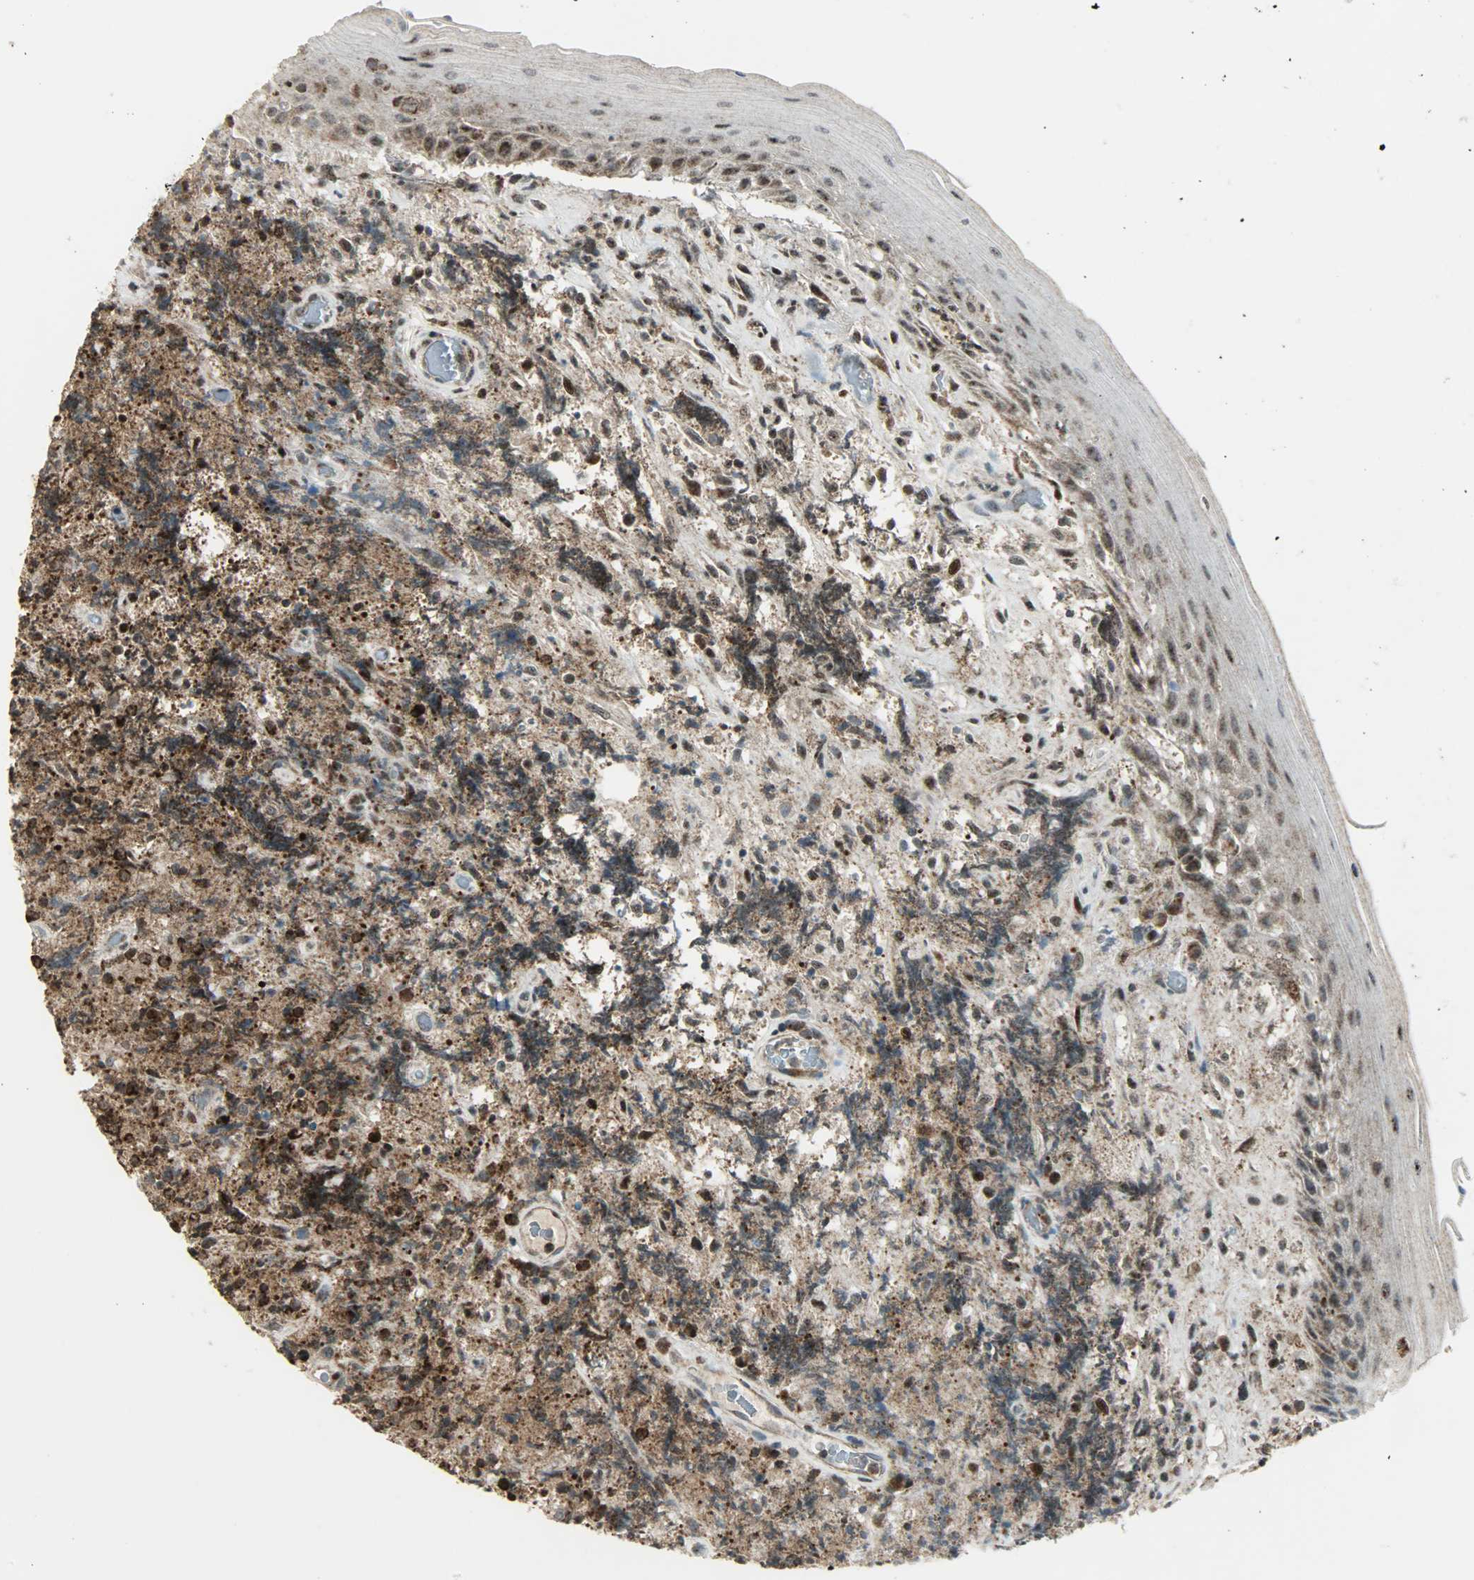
{"staining": {"intensity": "strong", "quantity": ">75%", "location": "cytoplasmic/membranous,nuclear"}, "tissue": "lymphoma", "cell_type": "Tumor cells", "image_type": "cancer", "snomed": [{"axis": "morphology", "description": "Malignant lymphoma, non-Hodgkin's type, High grade"}, {"axis": "topography", "description": "Tonsil"}], "caption": "IHC of human lymphoma shows high levels of strong cytoplasmic/membranous and nuclear expression in about >75% of tumor cells.", "gene": "IL15", "patient": {"sex": "female", "age": 36}}